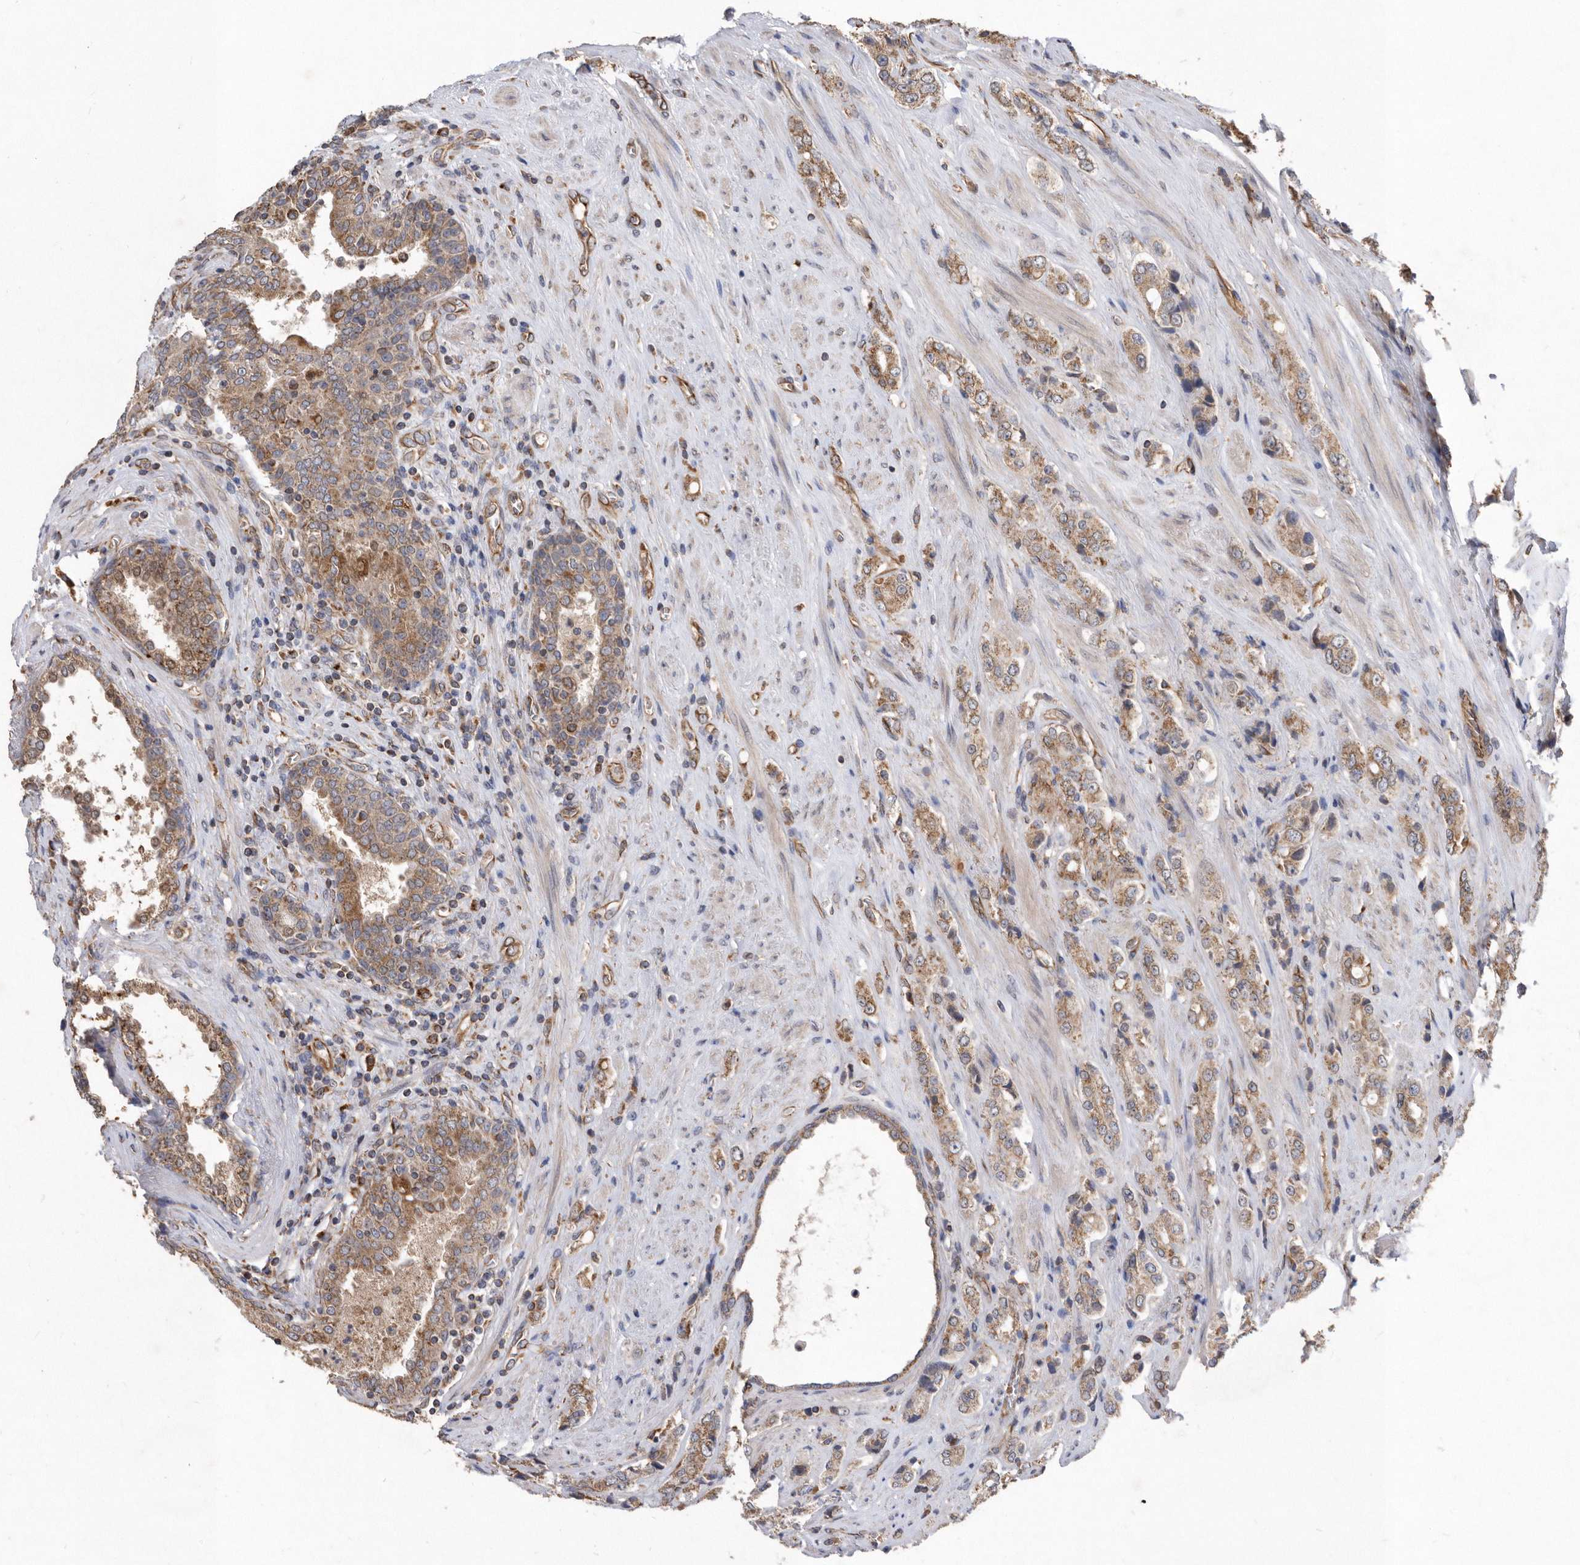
{"staining": {"intensity": "moderate", "quantity": ">75%", "location": "cytoplasmic/membranous"}, "tissue": "prostate cancer", "cell_type": "Tumor cells", "image_type": "cancer", "snomed": [{"axis": "morphology", "description": "Adenocarcinoma, High grade"}, {"axis": "topography", "description": "Prostate"}], "caption": "IHC of prostate adenocarcinoma (high-grade) exhibits medium levels of moderate cytoplasmic/membranous expression in about >75% of tumor cells.", "gene": "PON2", "patient": {"sex": "male", "age": 61}}